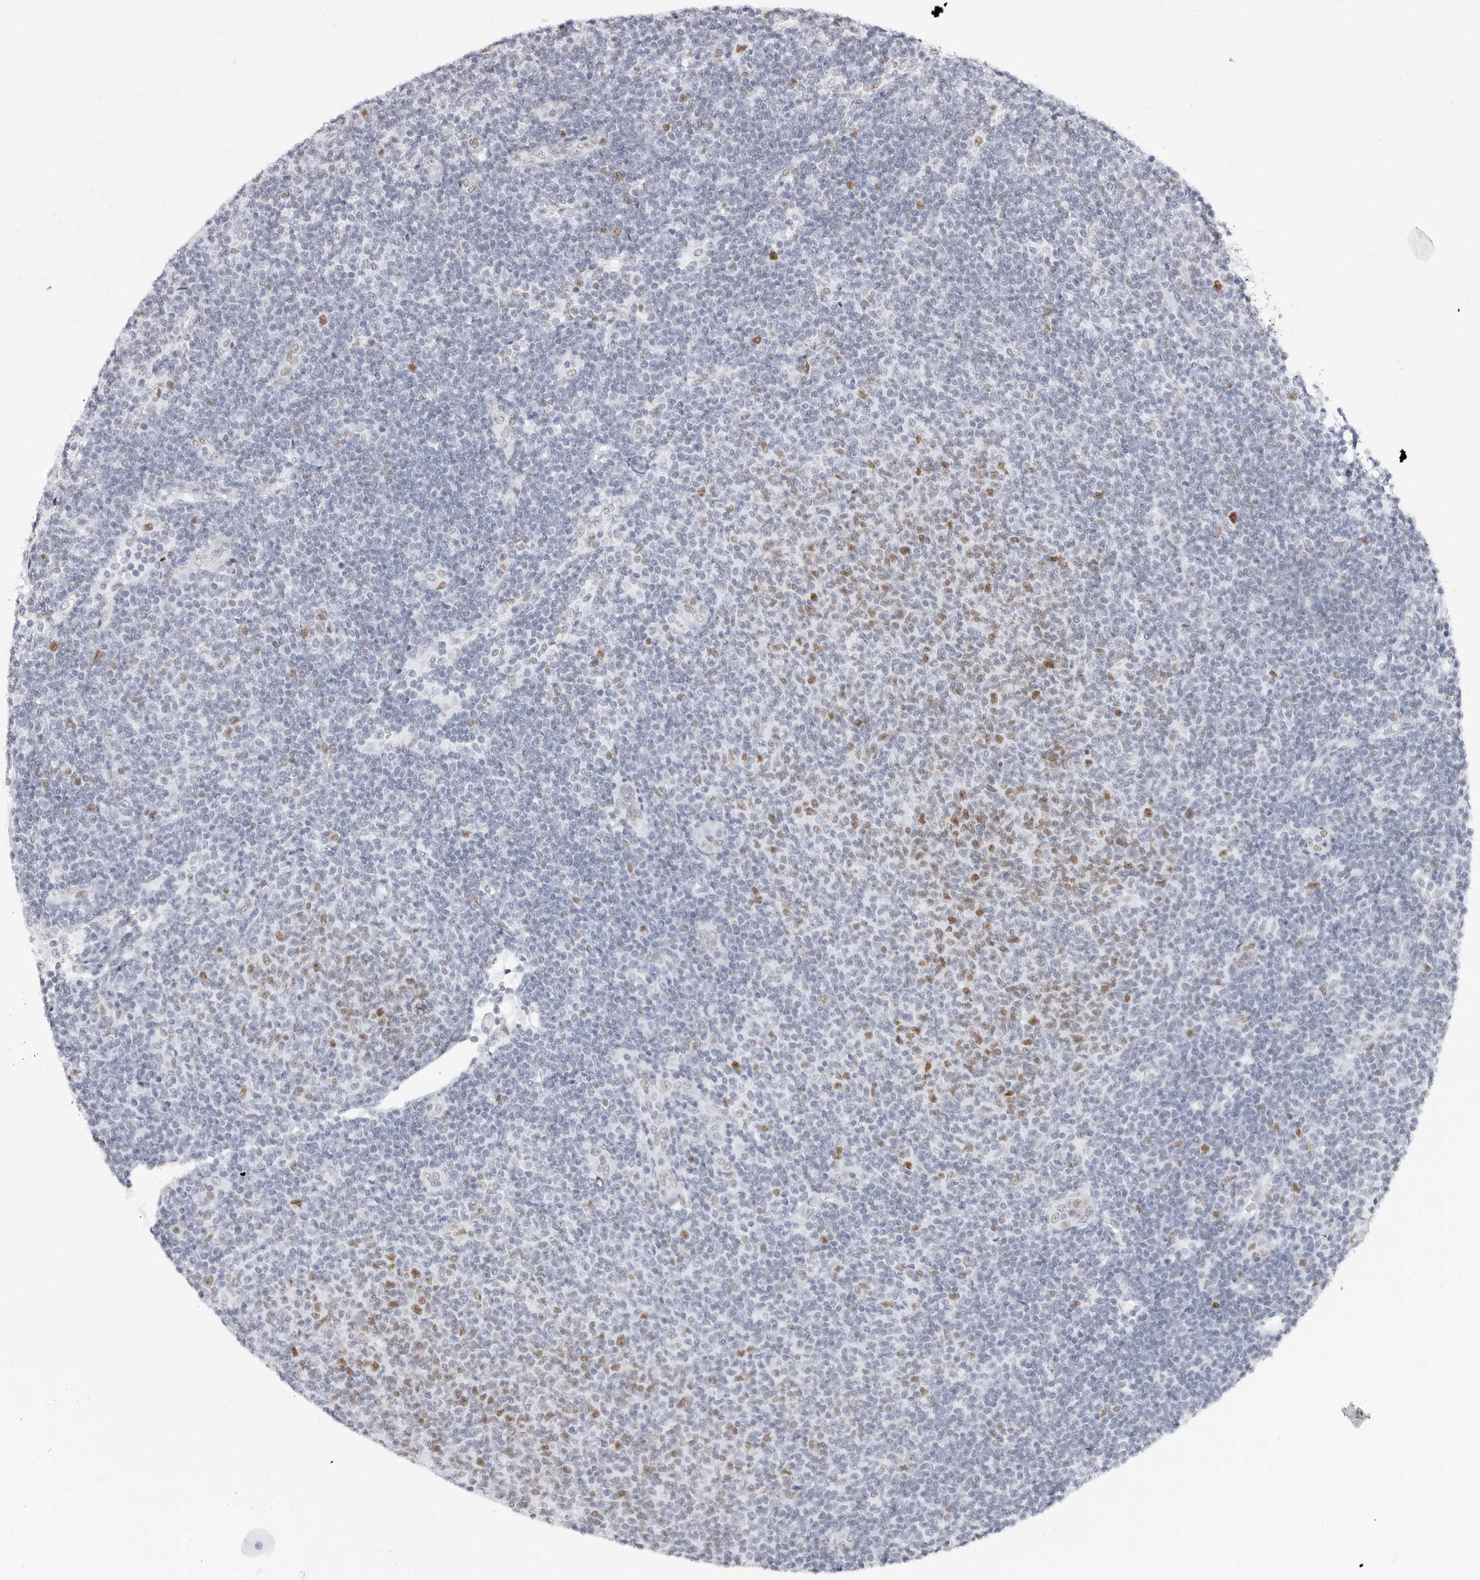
{"staining": {"intensity": "moderate", "quantity": "<25%", "location": "nuclear"}, "tissue": "lymphoma", "cell_type": "Tumor cells", "image_type": "cancer", "snomed": [{"axis": "morphology", "description": "Malignant lymphoma, non-Hodgkin's type, Low grade"}, {"axis": "topography", "description": "Lymph node"}], "caption": "Immunohistochemistry of lymphoma shows low levels of moderate nuclear expression in about <25% of tumor cells.", "gene": "NASP", "patient": {"sex": "male", "age": 66}}